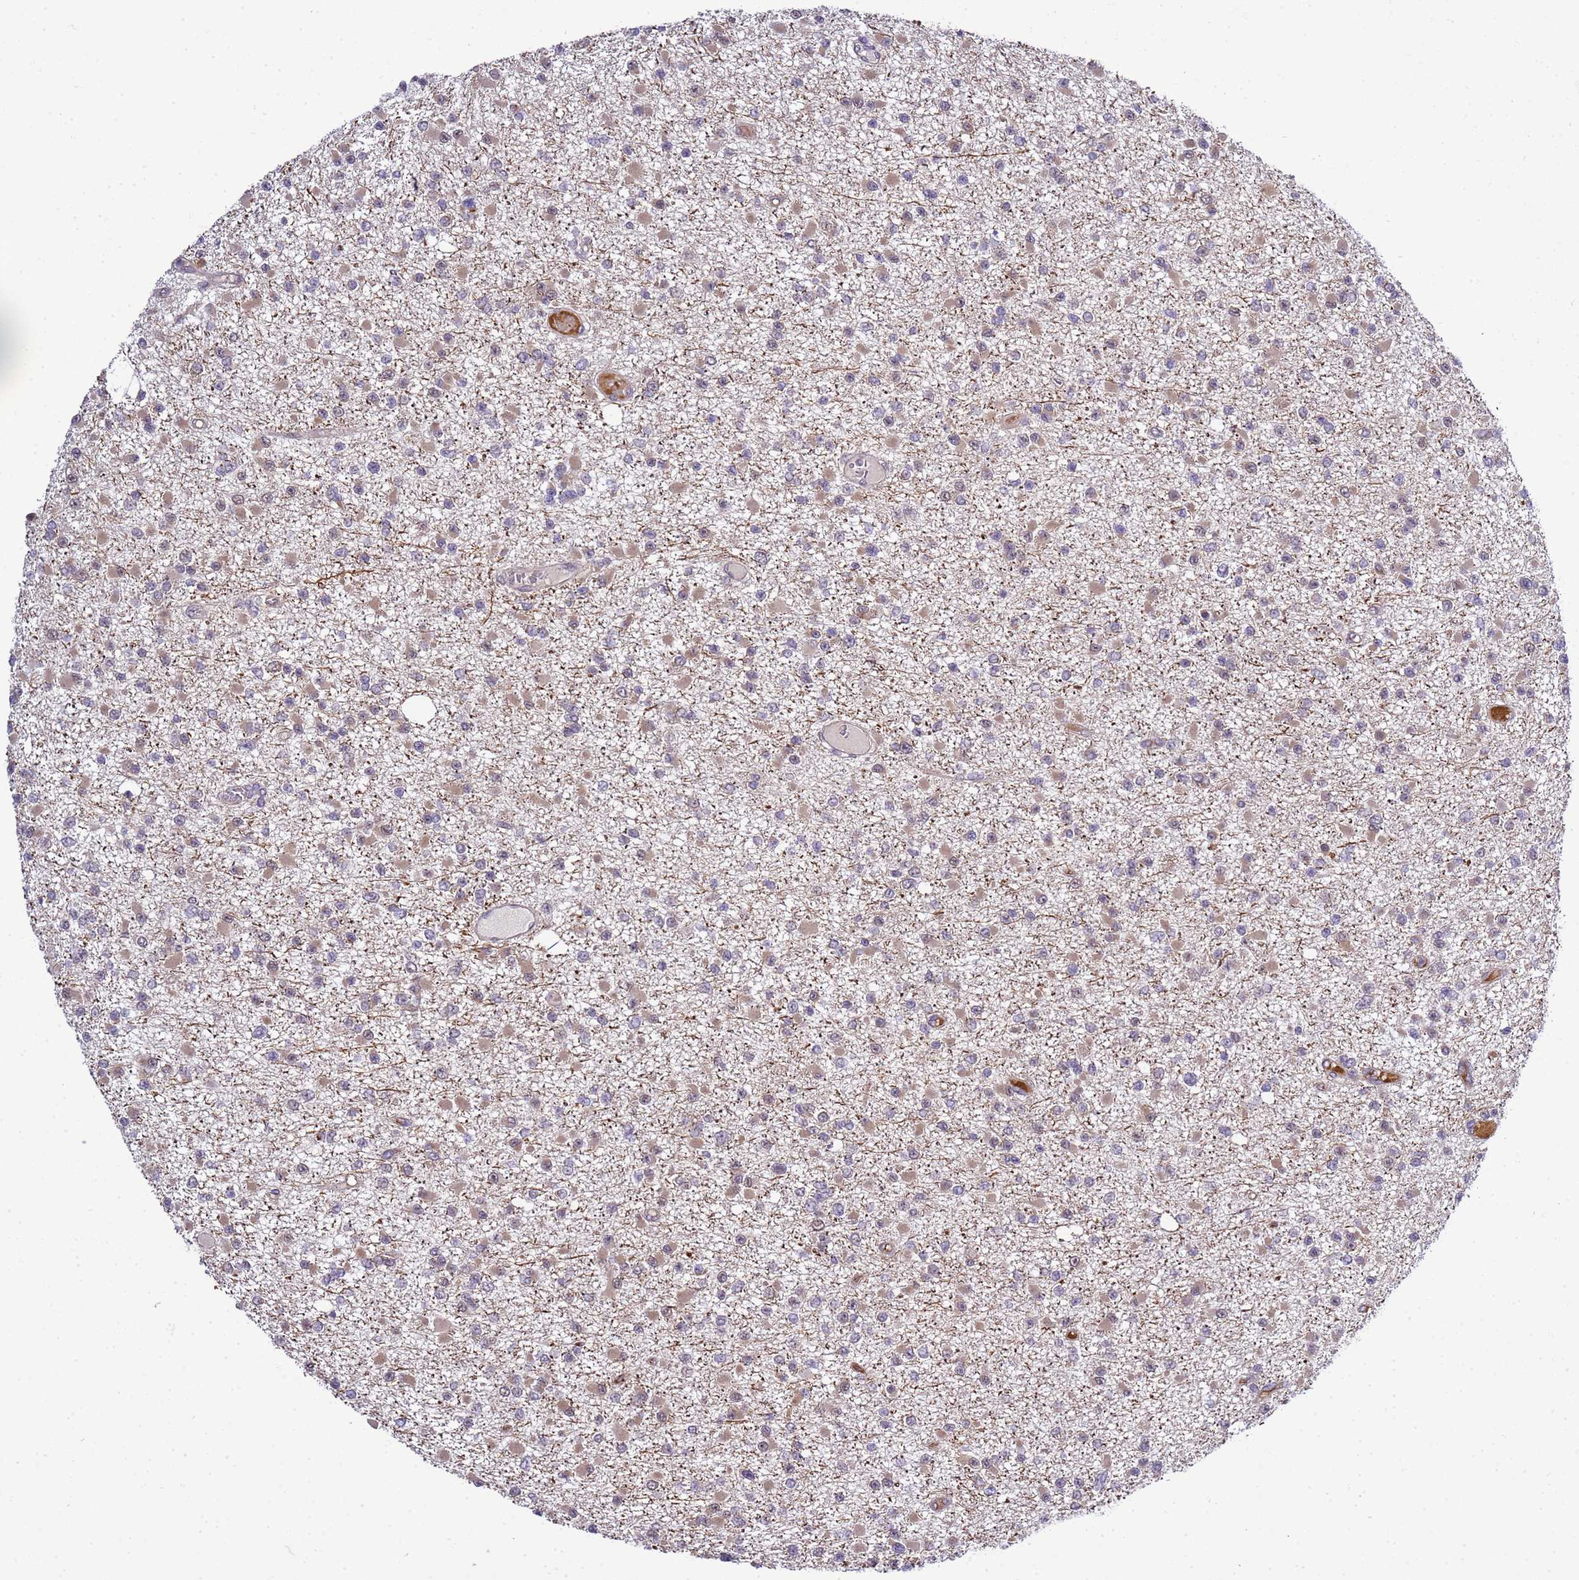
{"staining": {"intensity": "weak", "quantity": "<25%", "location": "nuclear"}, "tissue": "glioma", "cell_type": "Tumor cells", "image_type": "cancer", "snomed": [{"axis": "morphology", "description": "Glioma, malignant, Low grade"}, {"axis": "topography", "description": "Brain"}], "caption": "High power microscopy micrograph of an immunohistochemistry (IHC) image of glioma, revealing no significant positivity in tumor cells. (Brightfield microscopy of DAB (3,3'-diaminobenzidine) immunohistochemistry at high magnification).", "gene": "GEN1", "patient": {"sex": "female", "age": 22}}